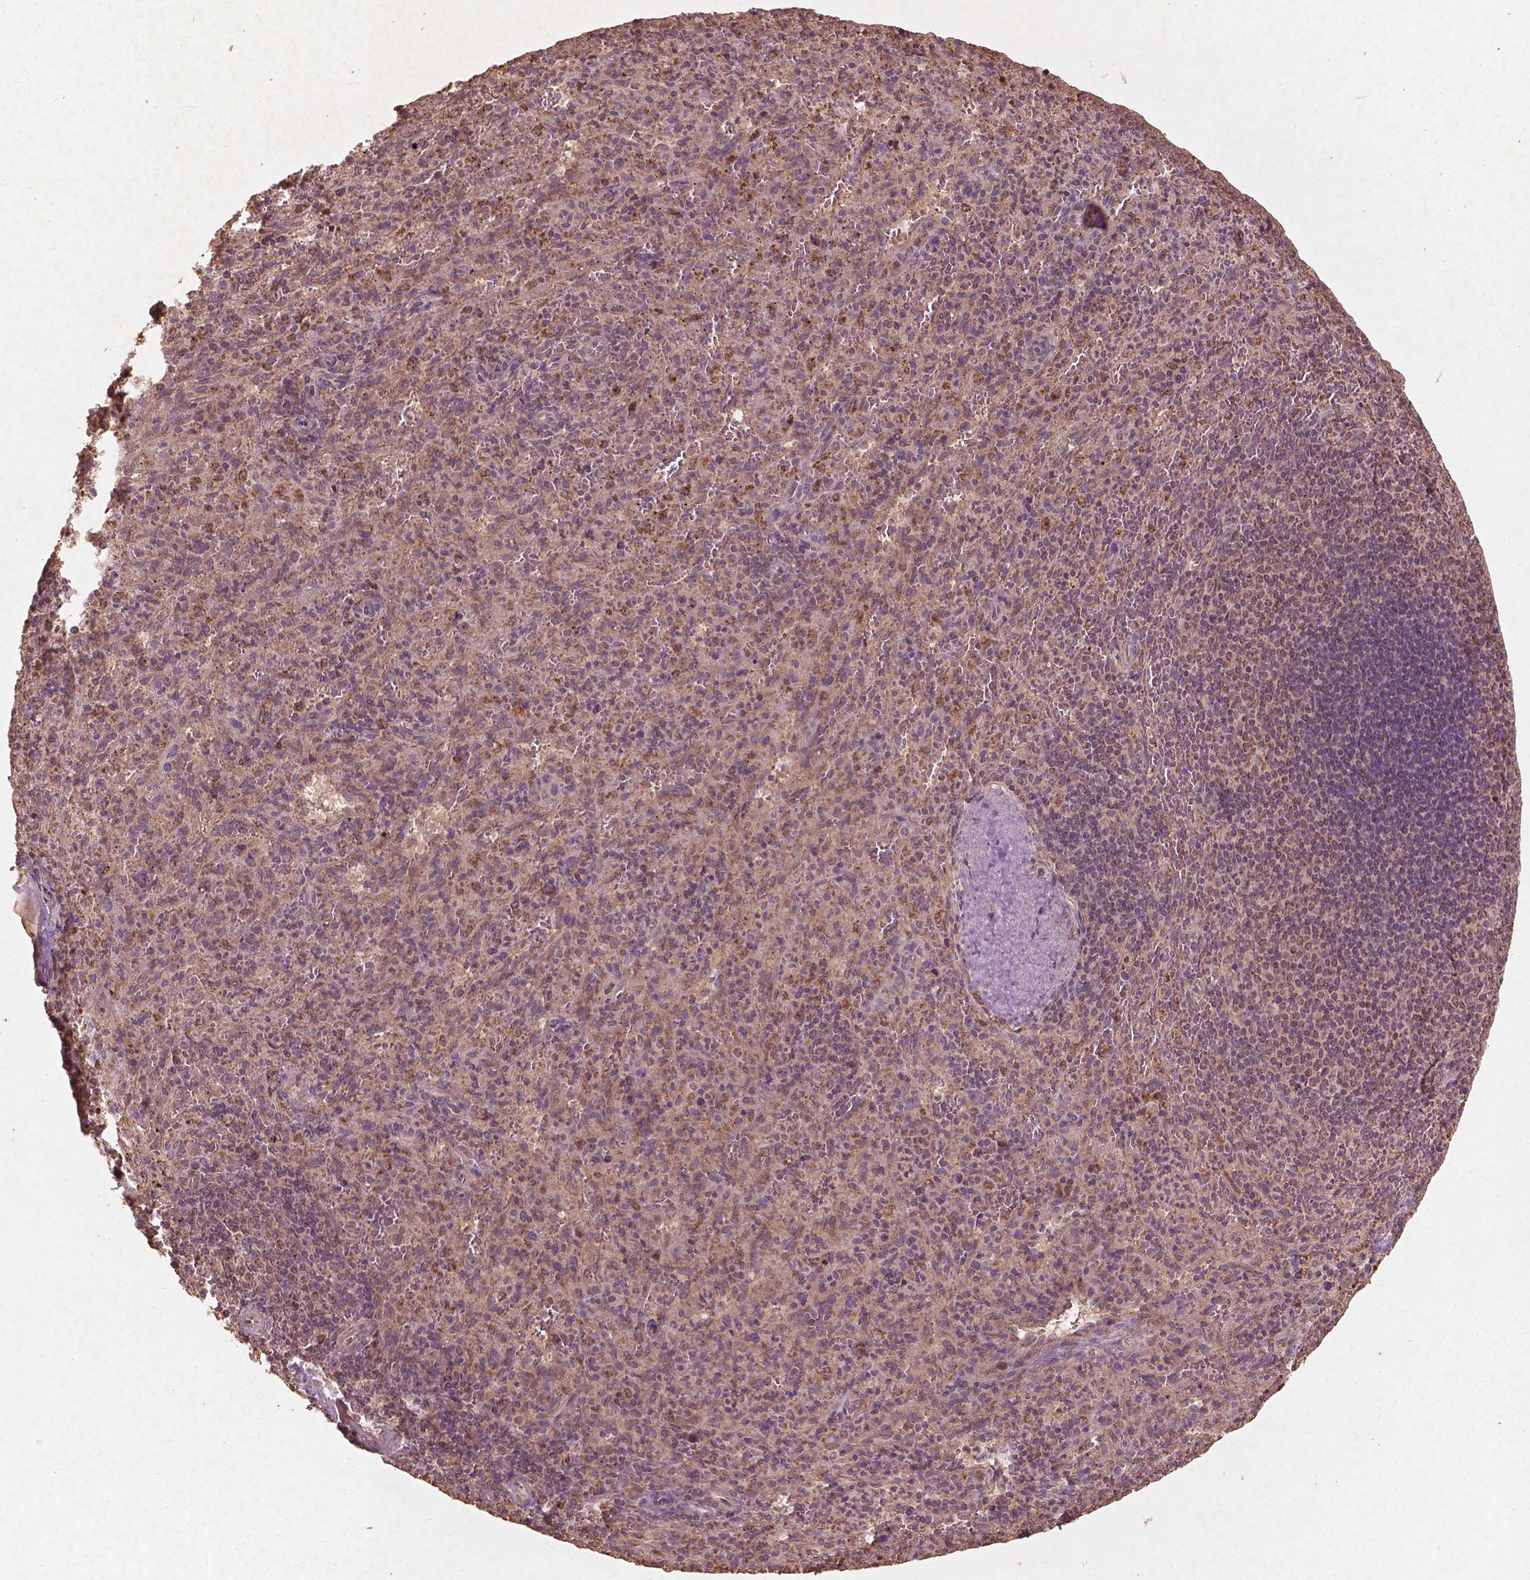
{"staining": {"intensity": "weak", "quantity": ">75%", "location": "cytoplasmic/membranous"}, "tissue": "spleen", "cell_type": "Cells in red pulp", "image_type": "normal", "snomed": [{"axis": "morphology", "description": "Normal tissue, NOS"}, {"axis": "topography", "description": "Spleen"}], "caption": "About >75% of cells in red pulp in normal spleen display weak cytoplasmic/membranous protein staining as visualized by brown immunohistochemical staining.", "gene": "ST6GALNAC5", "patient": {"sex": "male", "age": 57}}